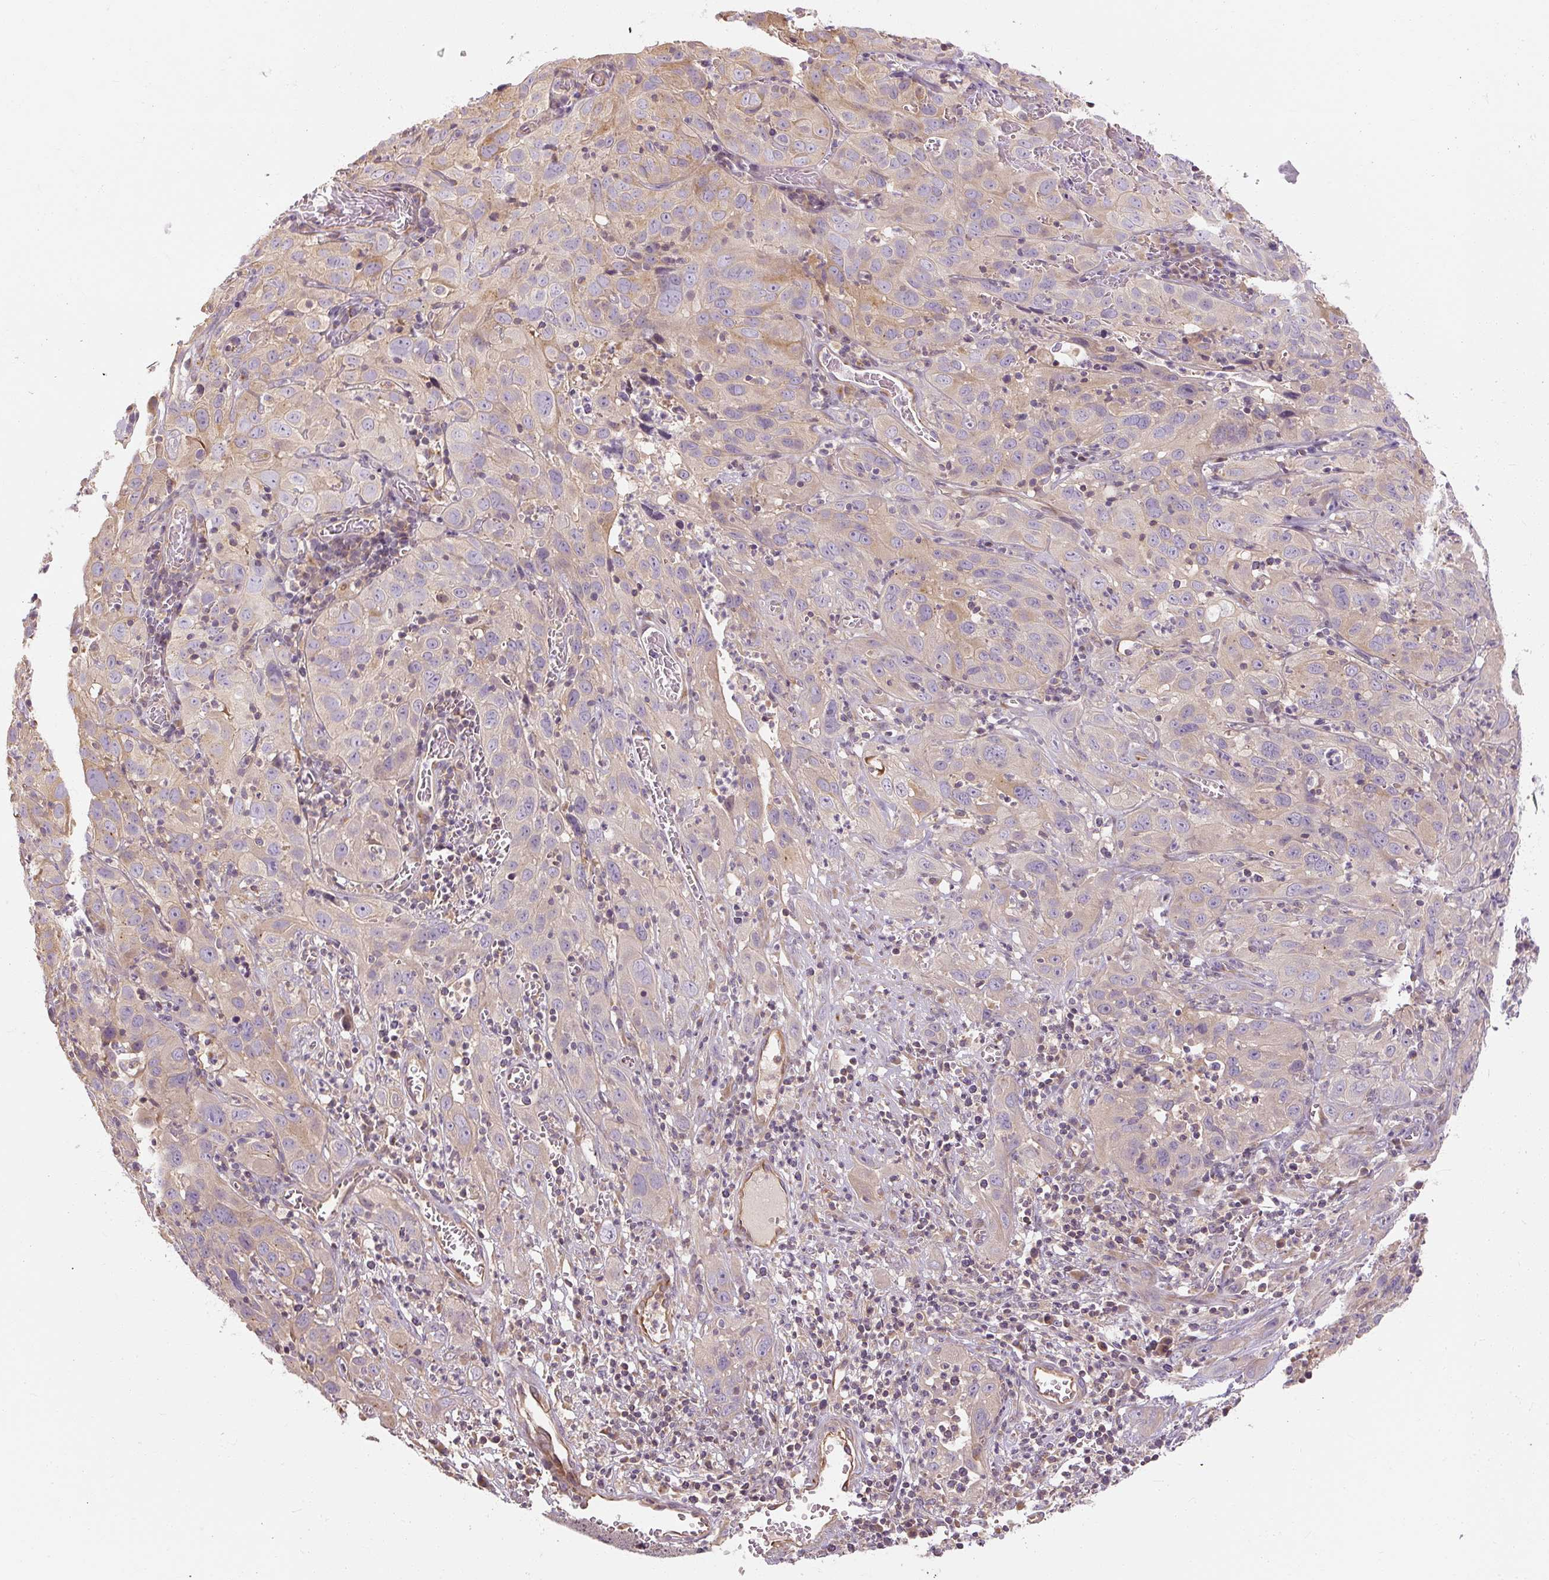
{"staining": {"intensity": "weak", "quantity": "<25%", "location": "cytoplasmic/membranous"}, "tissue": "cervical cancer", "cell_type": "Tumor cells", "image_type": "cancer", "snomed": [{"axis": "morphology", "description": "Squamous cell carcinoma, NOS"}, {"axis": "topography", "description": "Cervix"}], "caption": "Tumor cells show no significant protein positivity in squamous cell carcinoma (cervical).", "gene": "RB1CC1", "patient": {"sex": "female", "age": 32}}